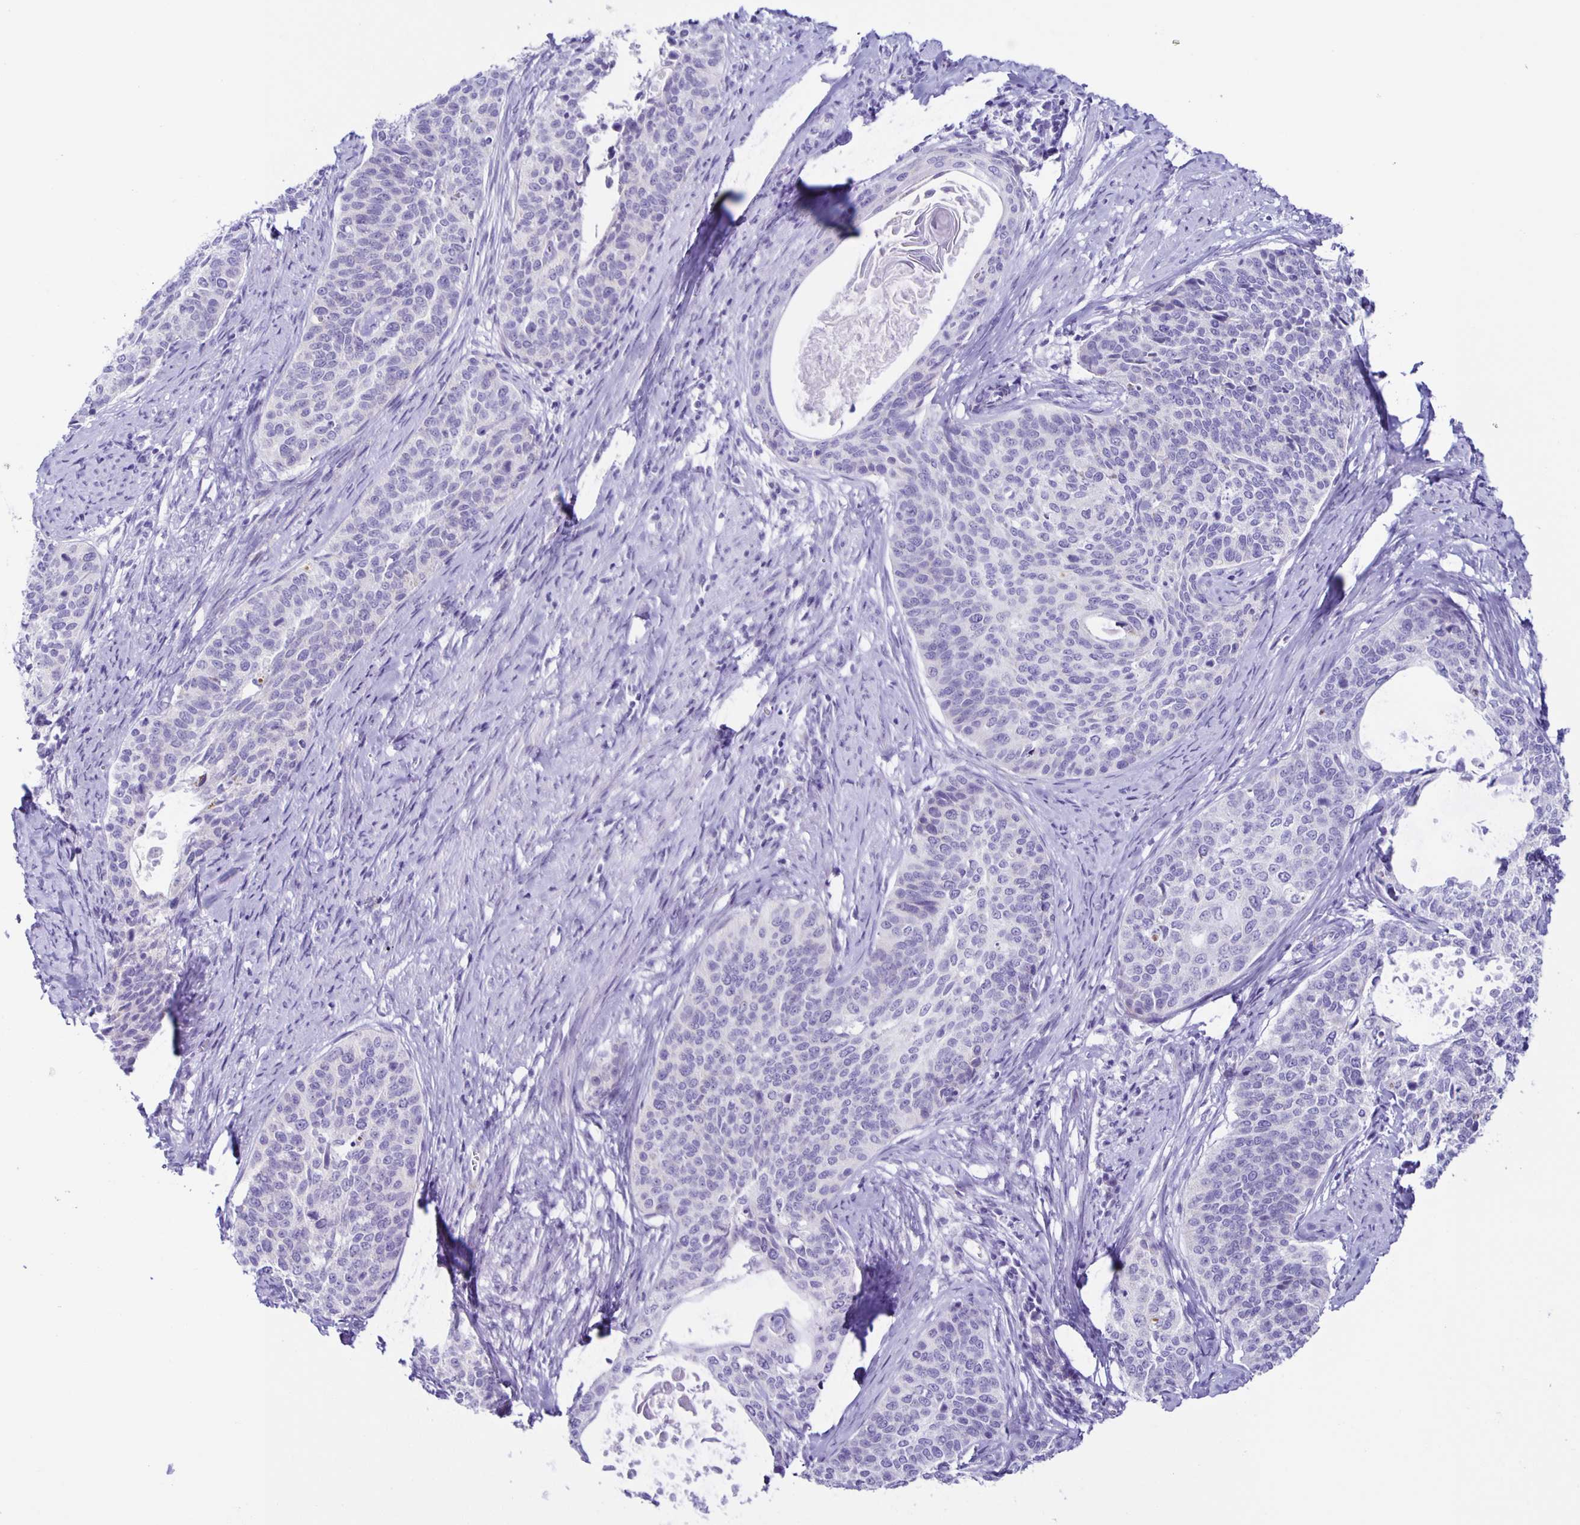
{"staining": {"intensity": "negative", "quantity": "none", "location": "none"}, "tissue": "cervical cancer", "cell_type": "Tumor cells", "image_type": "cancer", "snomed": [{"axis": "morphology", "description": "Squamous cell carcinoma, NOS"}, {"axis": "topography", "description": "Cervix"}], "caption": "High magnification brightfield microscopy of cervical cancer stained with DAB (3,3'-diaminobenzidine) (brown) and counterstained with hematoxylin (blue): tumor cells show no significant staining.", "gene": "AQP6", "patient": {"sex": "female", "age": 69}}